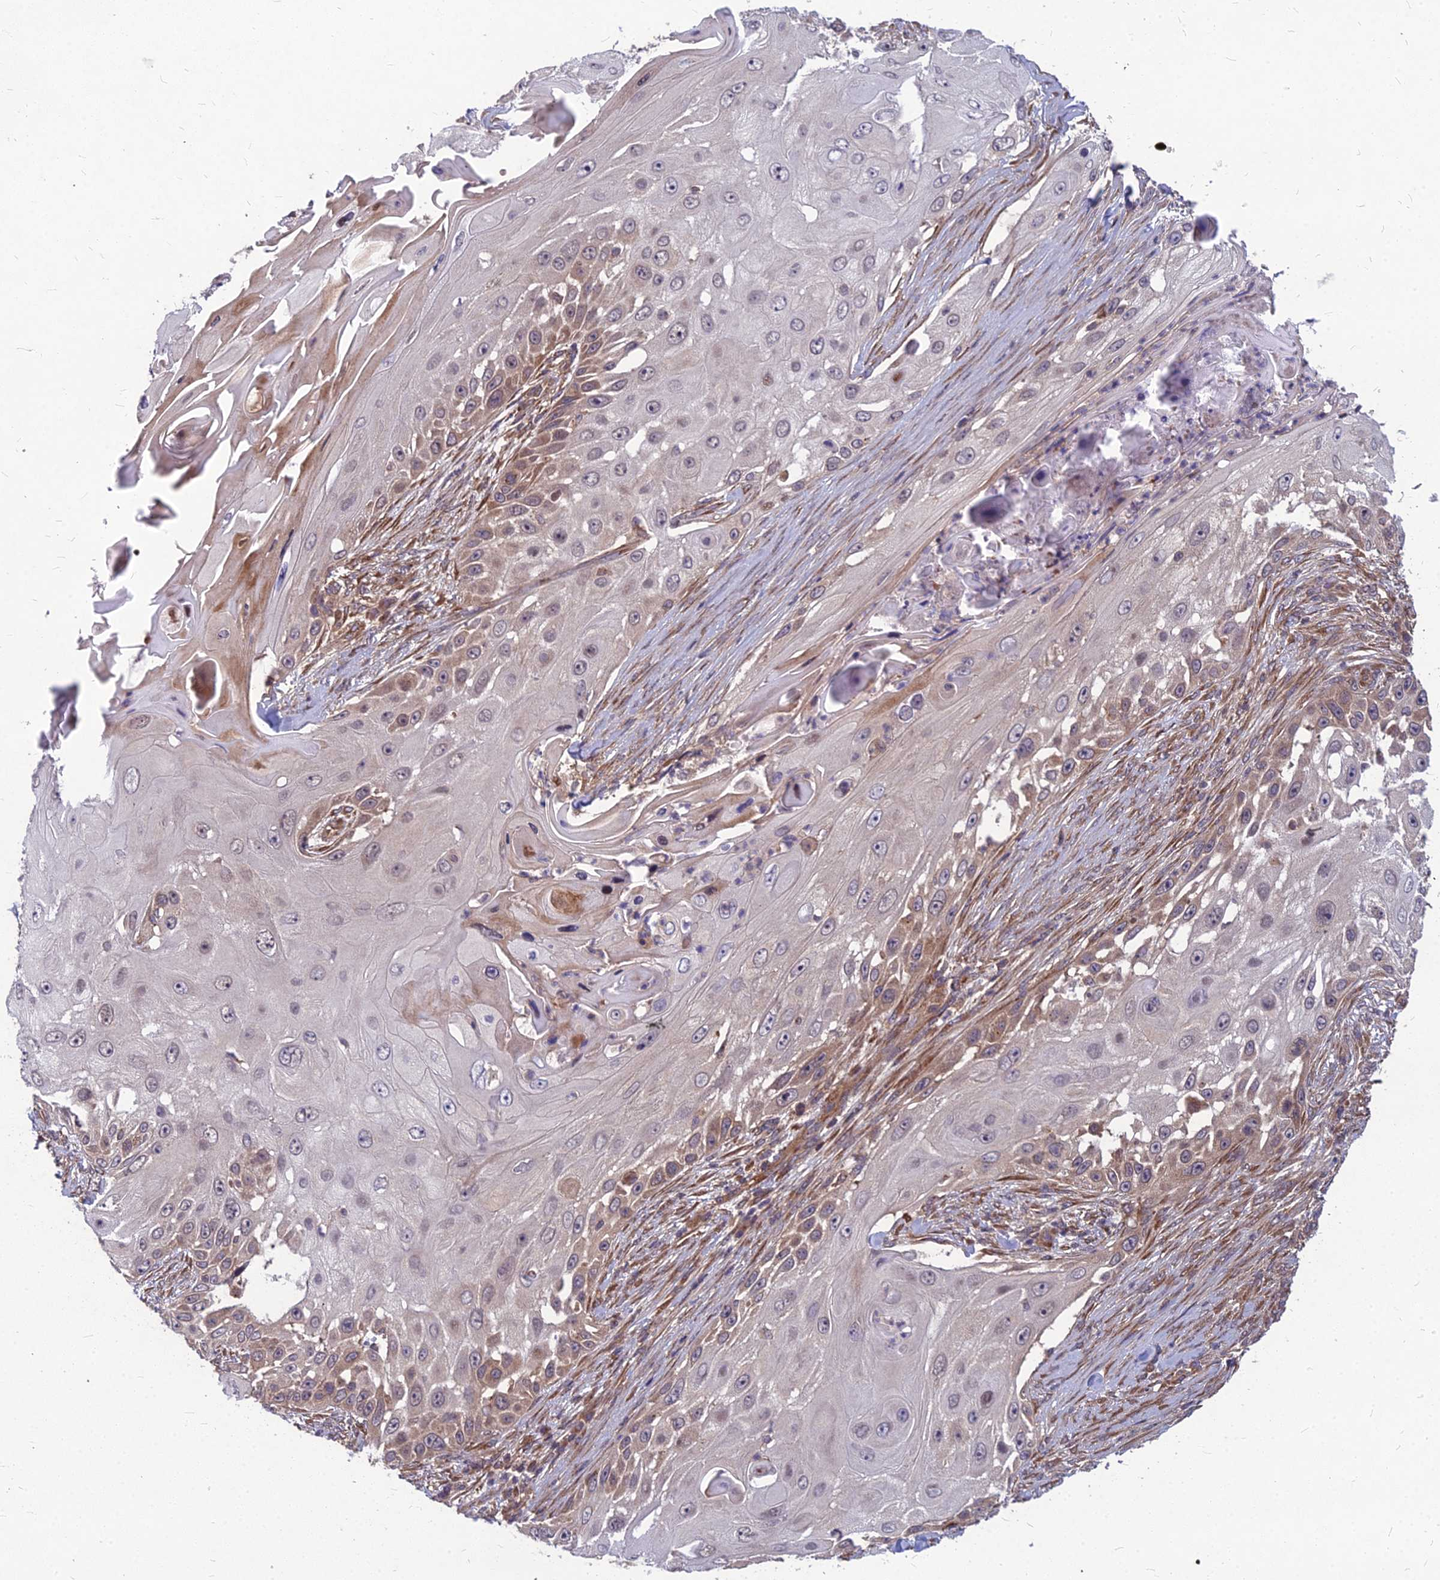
{"staining": {"intensity": "moderate", "quantity": "<25%", "location": "cytoplasmic/membranous"}, "tissue": "skin cancer", "cell_type": "Tumor cells", "image_type": "cancer", "snomed": [{"axis": "morphology", "description": "Squamous cell carcinoma, NOS"}, {"axis": "topography", "description": "Skin"}], "caption": "Approximately <25% of tumor cells in skin cancer (squamous cell carcinoma) exhibit moderate cytoplasmic/membranous protein staining as visualized by brown immunohistochemical staining.", "gene": "MFSD8", "patient": {"sex": "female", "age": 44}}